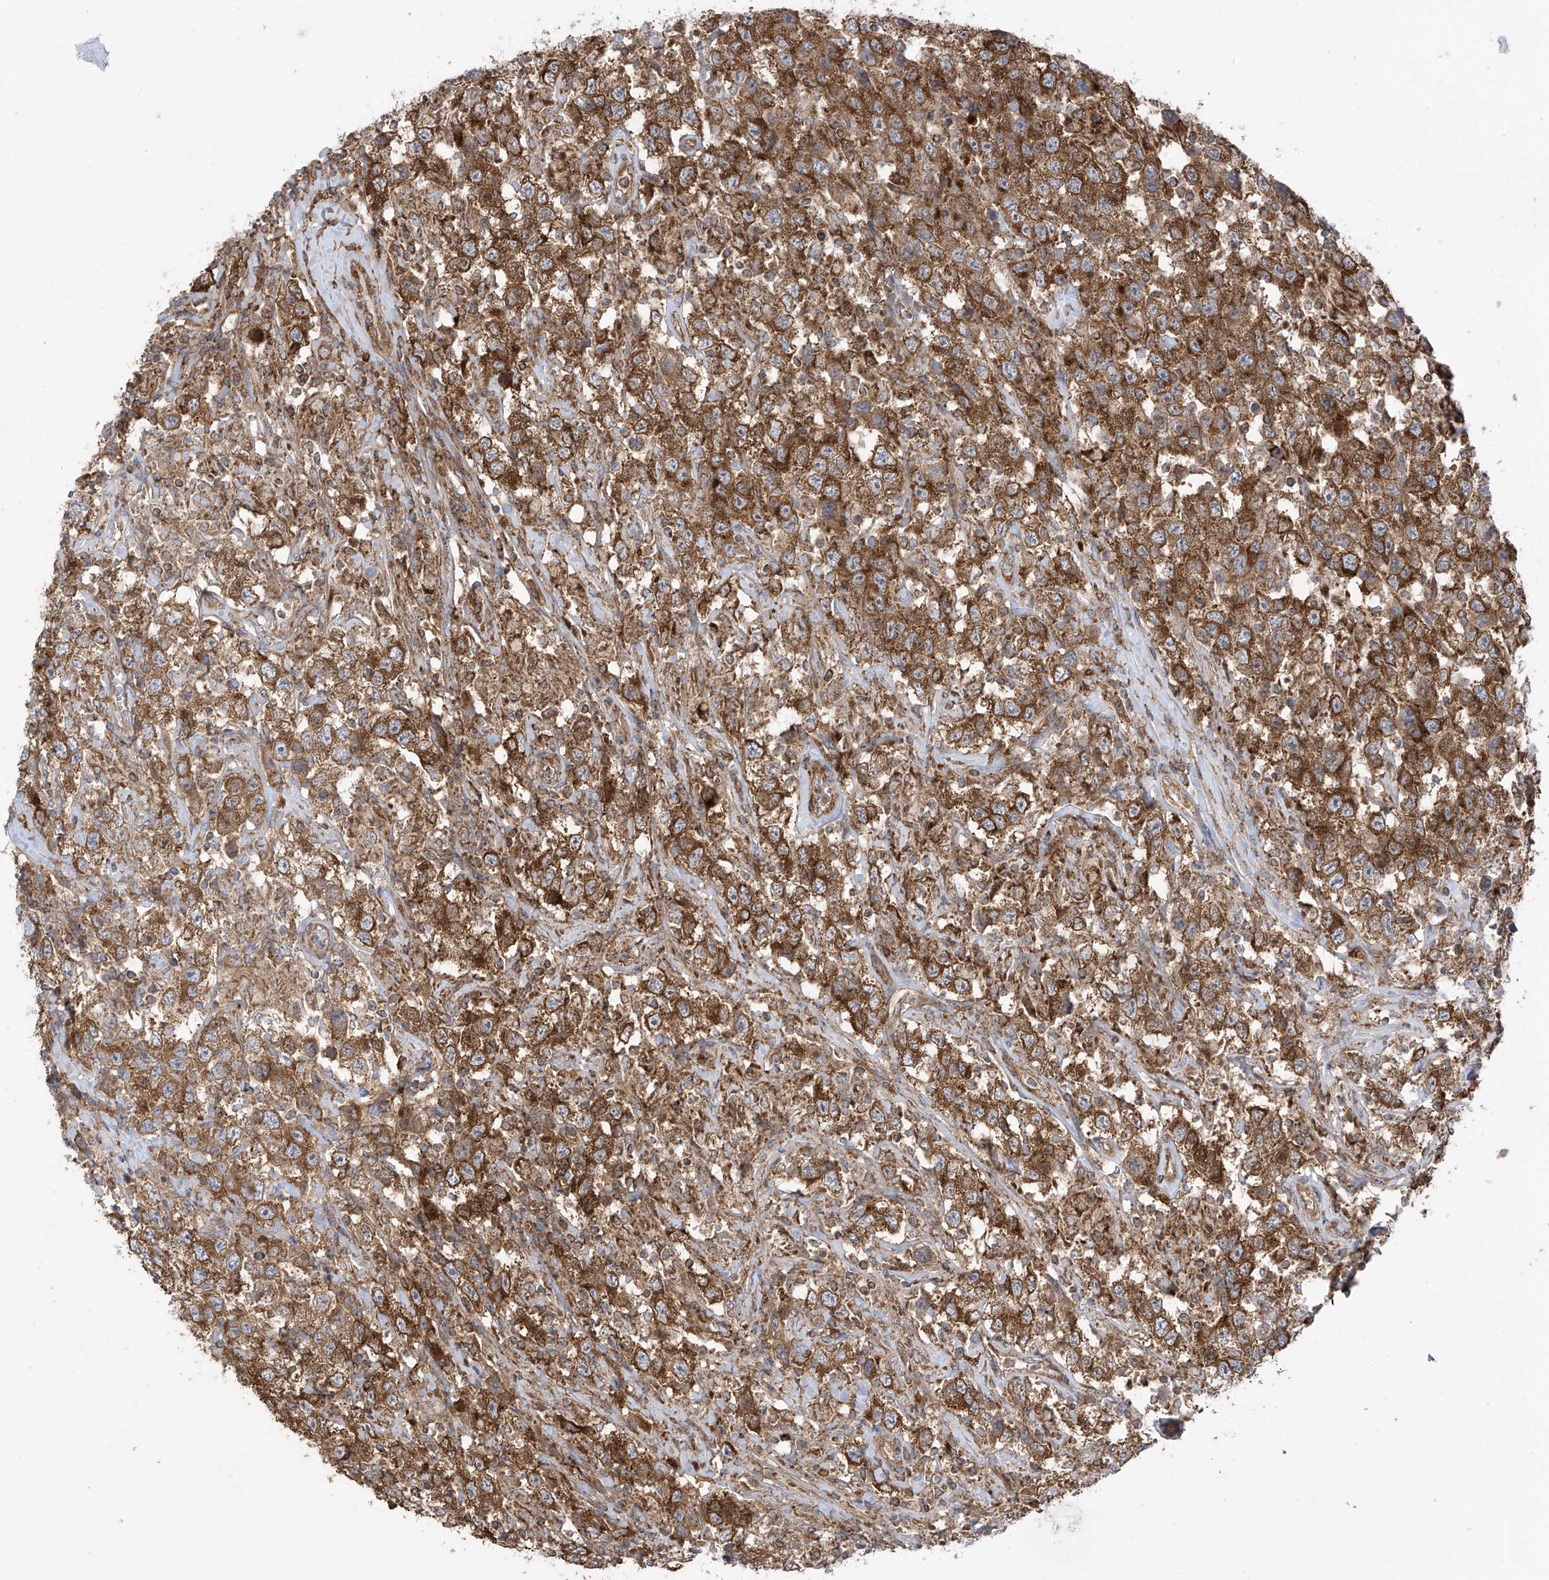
{"staining": {"intensity": "strong", "quantity": ">75%", "location": "cytoplasmic/membranous"}, "tissue": "testis cancer", "cell_type": "Tumor cells", "image_type": "cancer", "snomed": [{"axis": "morphology", "description": "Seminoma, NOS"}, {"axis": "topography", "description": "Testis"}], "caption": "Testis seminoma tissue exhibits strong cytoplasmic/membranous expression in about >75% of tumor cells, visualized by immunohistochemistry. The staining was performed using DAB (3,3'-diaminobenzidine) to visualize the protein expression in brown, while the nuclei were stained in blue with hematoxylin (Magnification: 20x).", "gene": "REPS1", "patient": {"sex": "male", "age": 41}}